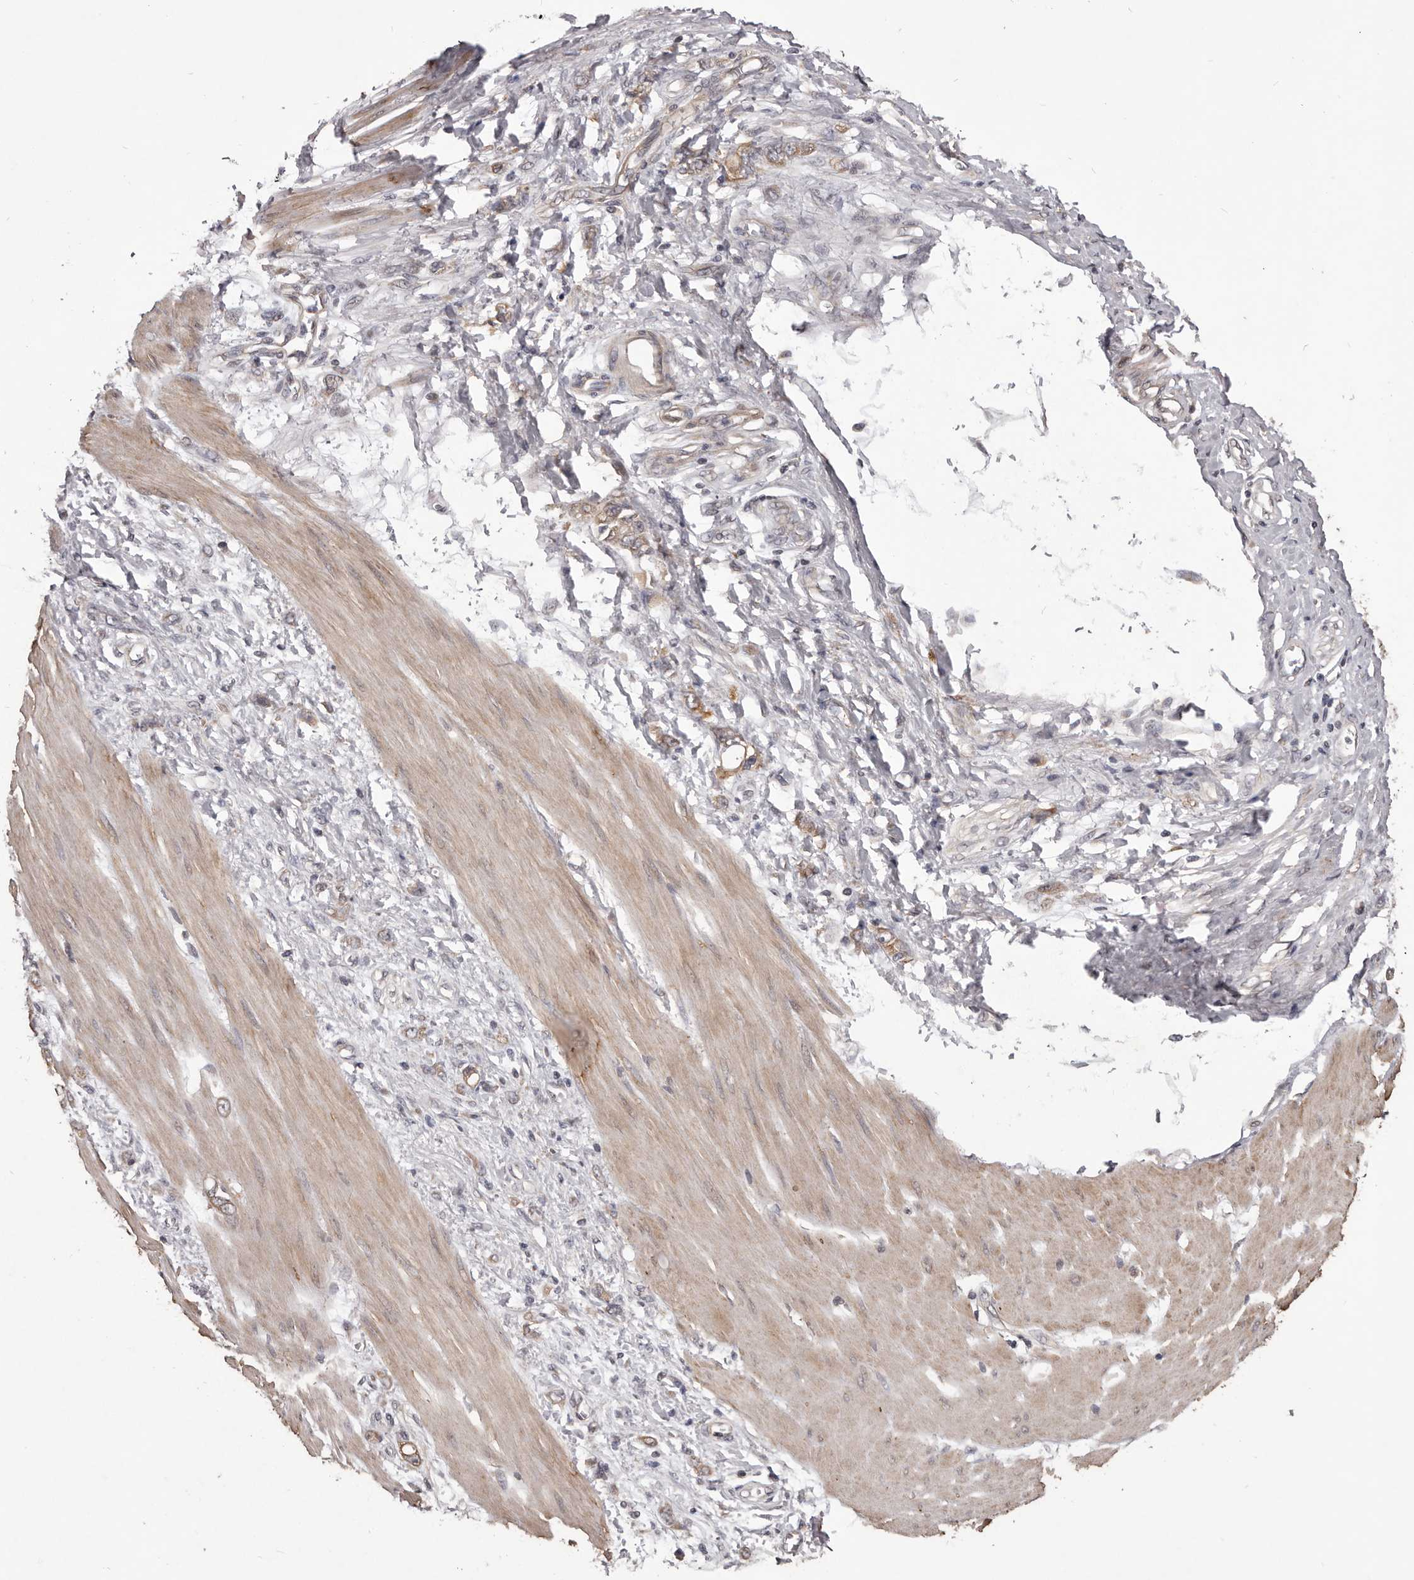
{"staining": {"intensity": "weak", "quantity": "25%-75%", "location": "cytoplasmic/membranous"}, "tissue": "stomach cancer", "cell_type": "Tumor cells", "image_type": "cancer", "snomed": [{"axis": "morphology", "description": "Adenocarcinoma, NOS"}, {"axis": "topography", "description": "Stomach"}], "caption": "The immunohistochemical stain labels weak cytoplasmic/membranous positivity in tumor cells of stomach cancer (adenocarcinoma) tissue.", "gene": "CELF3", "patient": {"sex": "female", "age": 76}}